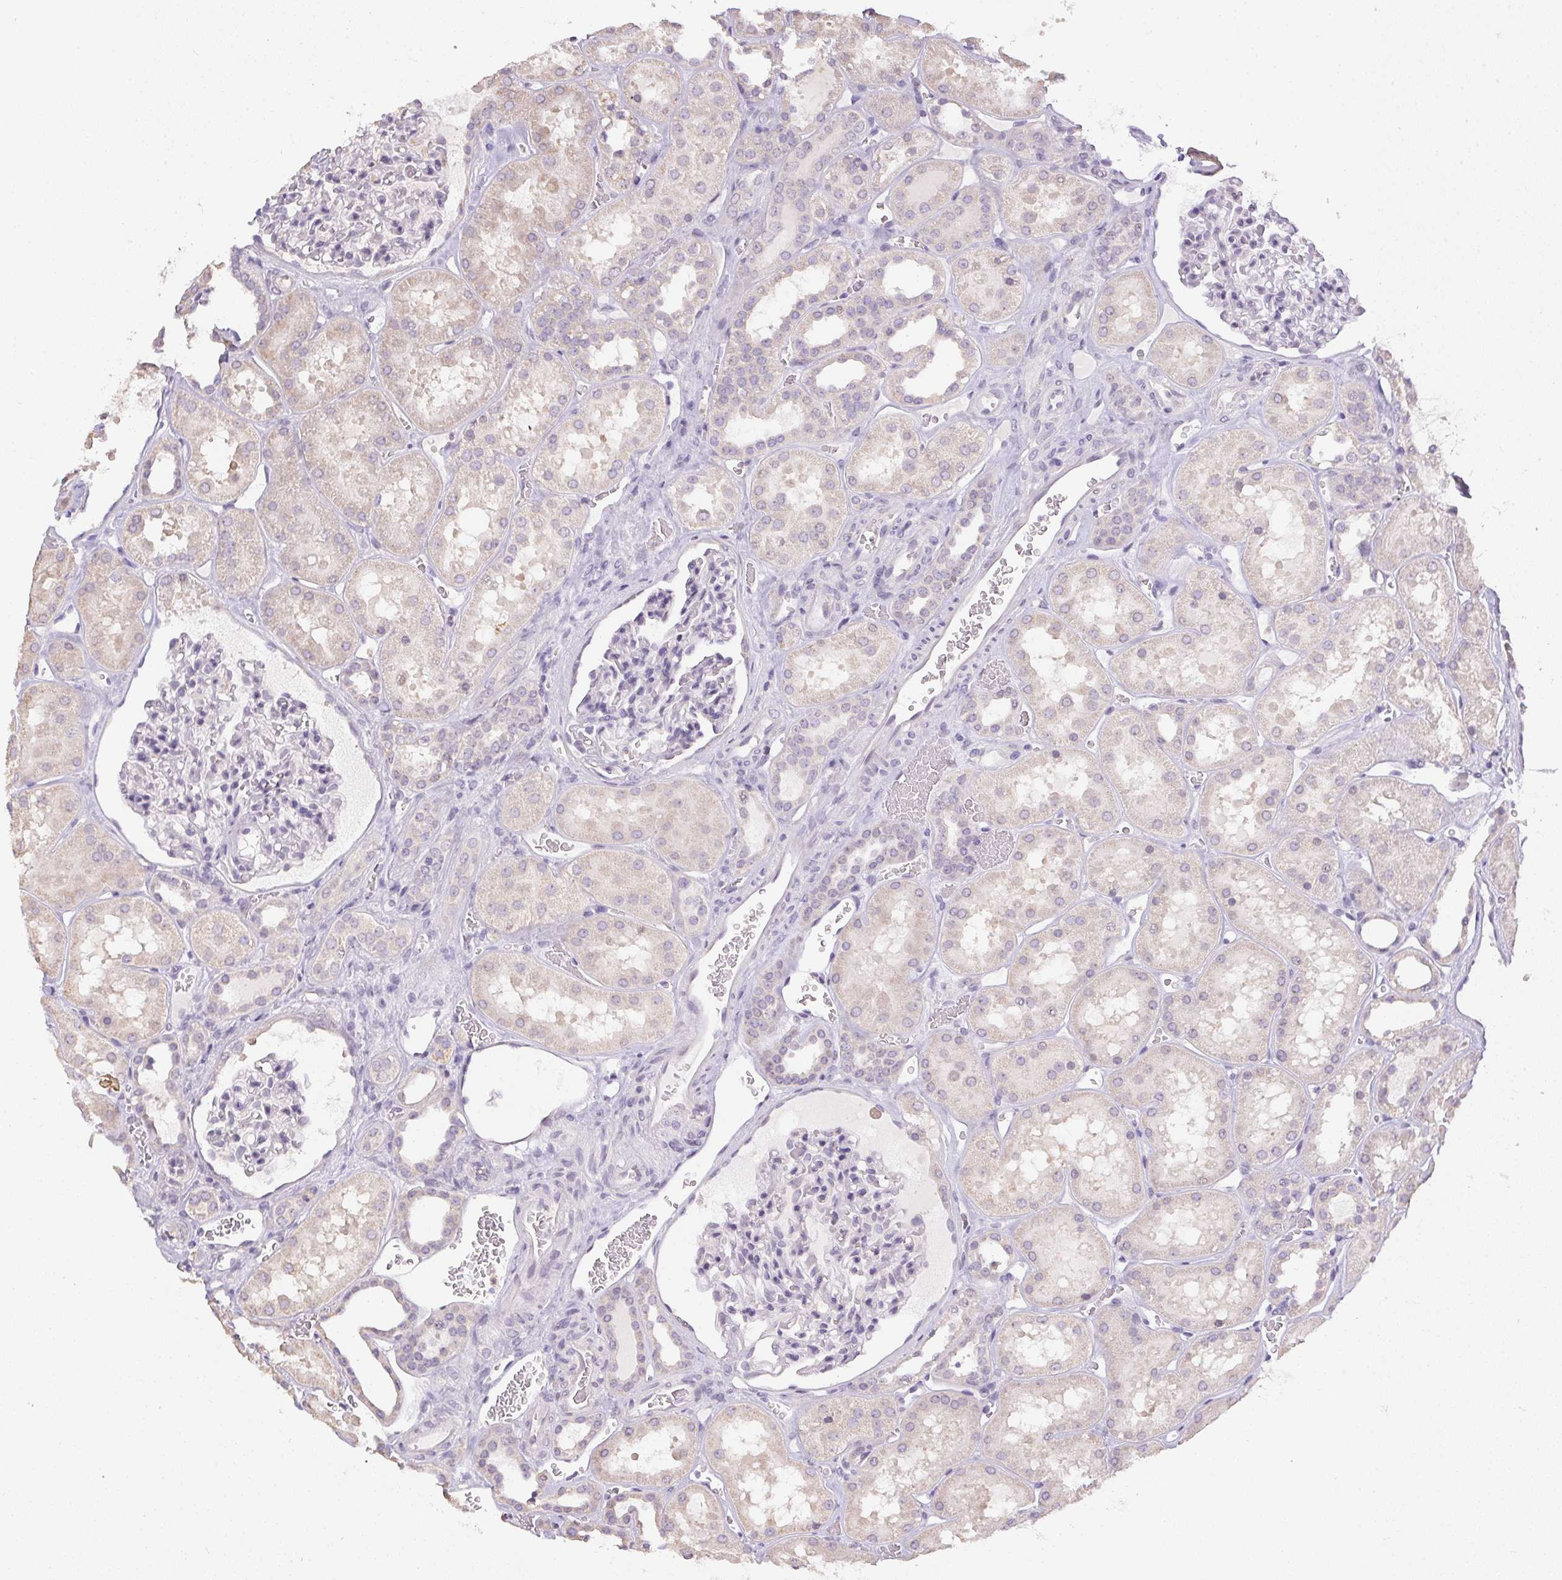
{"staining": {"intensity": "negative", "quantity": "none", "location": "none"}, "tissue": "kidney", "cell_type": "Cells in glomeruli", "image_type": "normal", "snomed": [{"axis": "morphology", "description": "Normal tissue, NOS"}, {"axis": "topography", "description": "Kidney"}], "caption": "Immunohistochemistry (IHC) photomicrograph of normal human kidney stained for a protein (brown), which exhibits no staining in cells in glomeruli. Brightfield microscopy of immunohistochemistry (IHC) stained with DAB (brown) and hematoxylin (blue), captured at high magnification.", "gene": "SPACA9", "patient": {"sex": "female", "age": 41}}